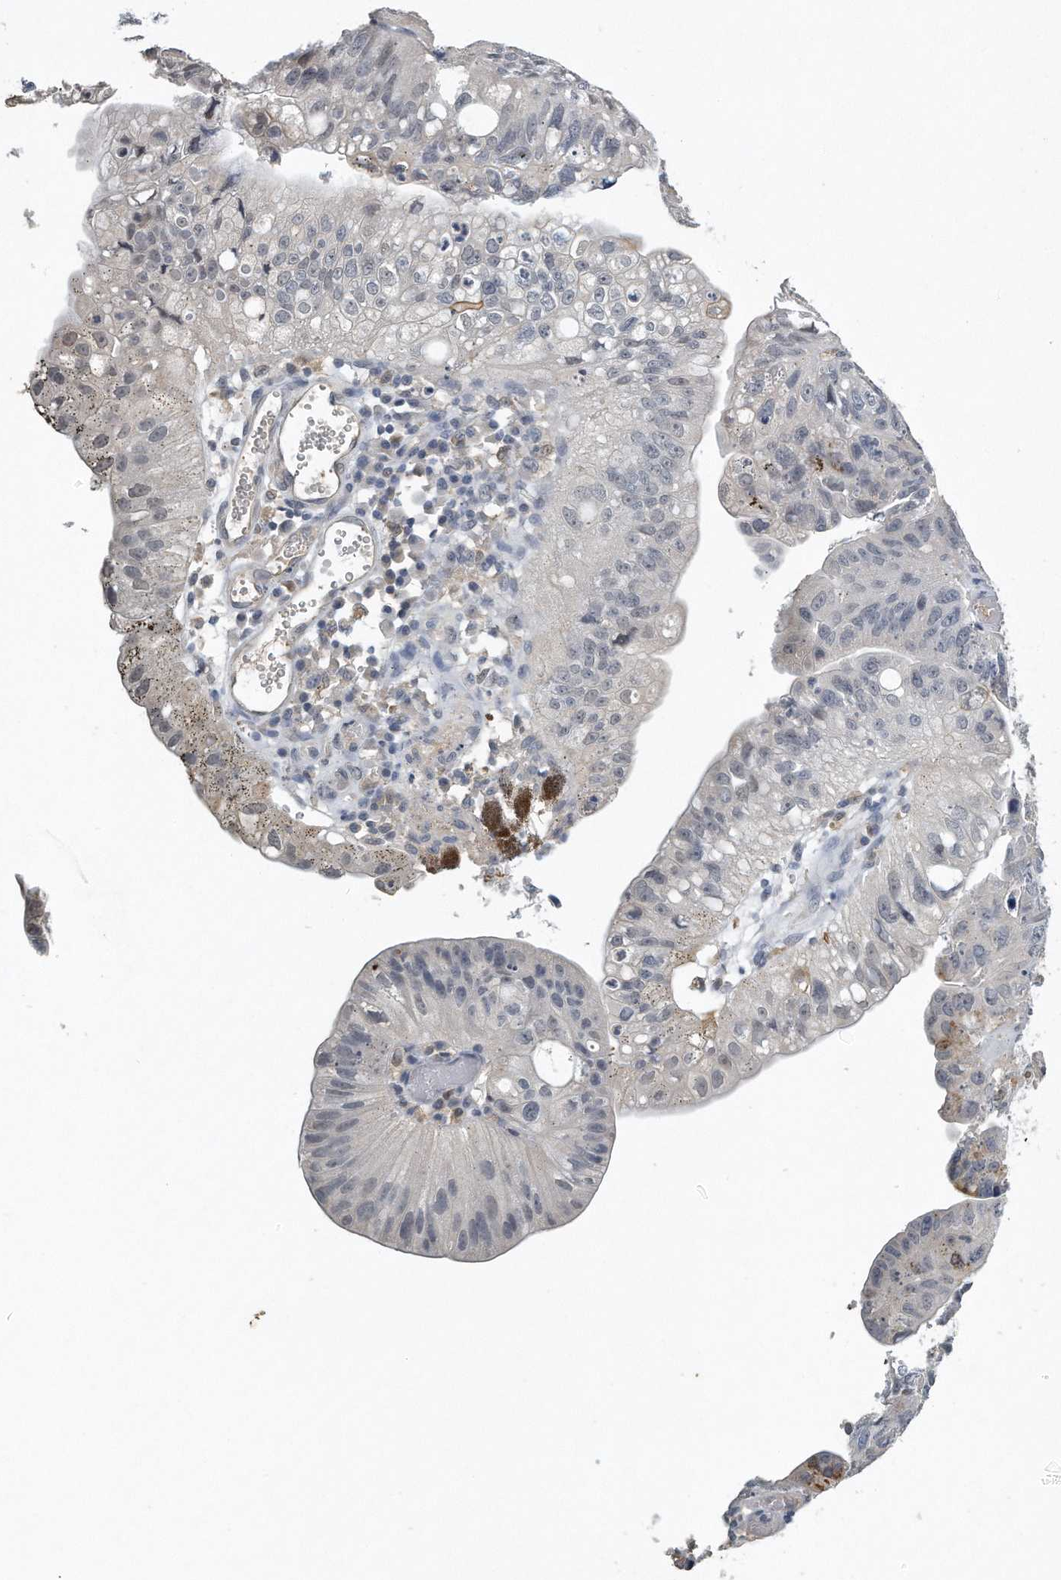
{"staining": {"intensity": "negative", "quantity": "none", "location": "none"}, "tissue": "stomach cancer", "cell_type": "Tumor cells", "image_type": "cancer", "snomed": [{"axis": "morphology", "description": "Adenocarcinoma, NOS"}, {"axis": "topography", "description": "Stomach"}], "caption": "This is a histopathology image of immunohistochemistry (IHC) staining of stomach cancer (adenocarcinoma), which shows no positivity in tumor cells.", "gene": "CAMK1", "patient": {"sex": "male", "age": 59}}